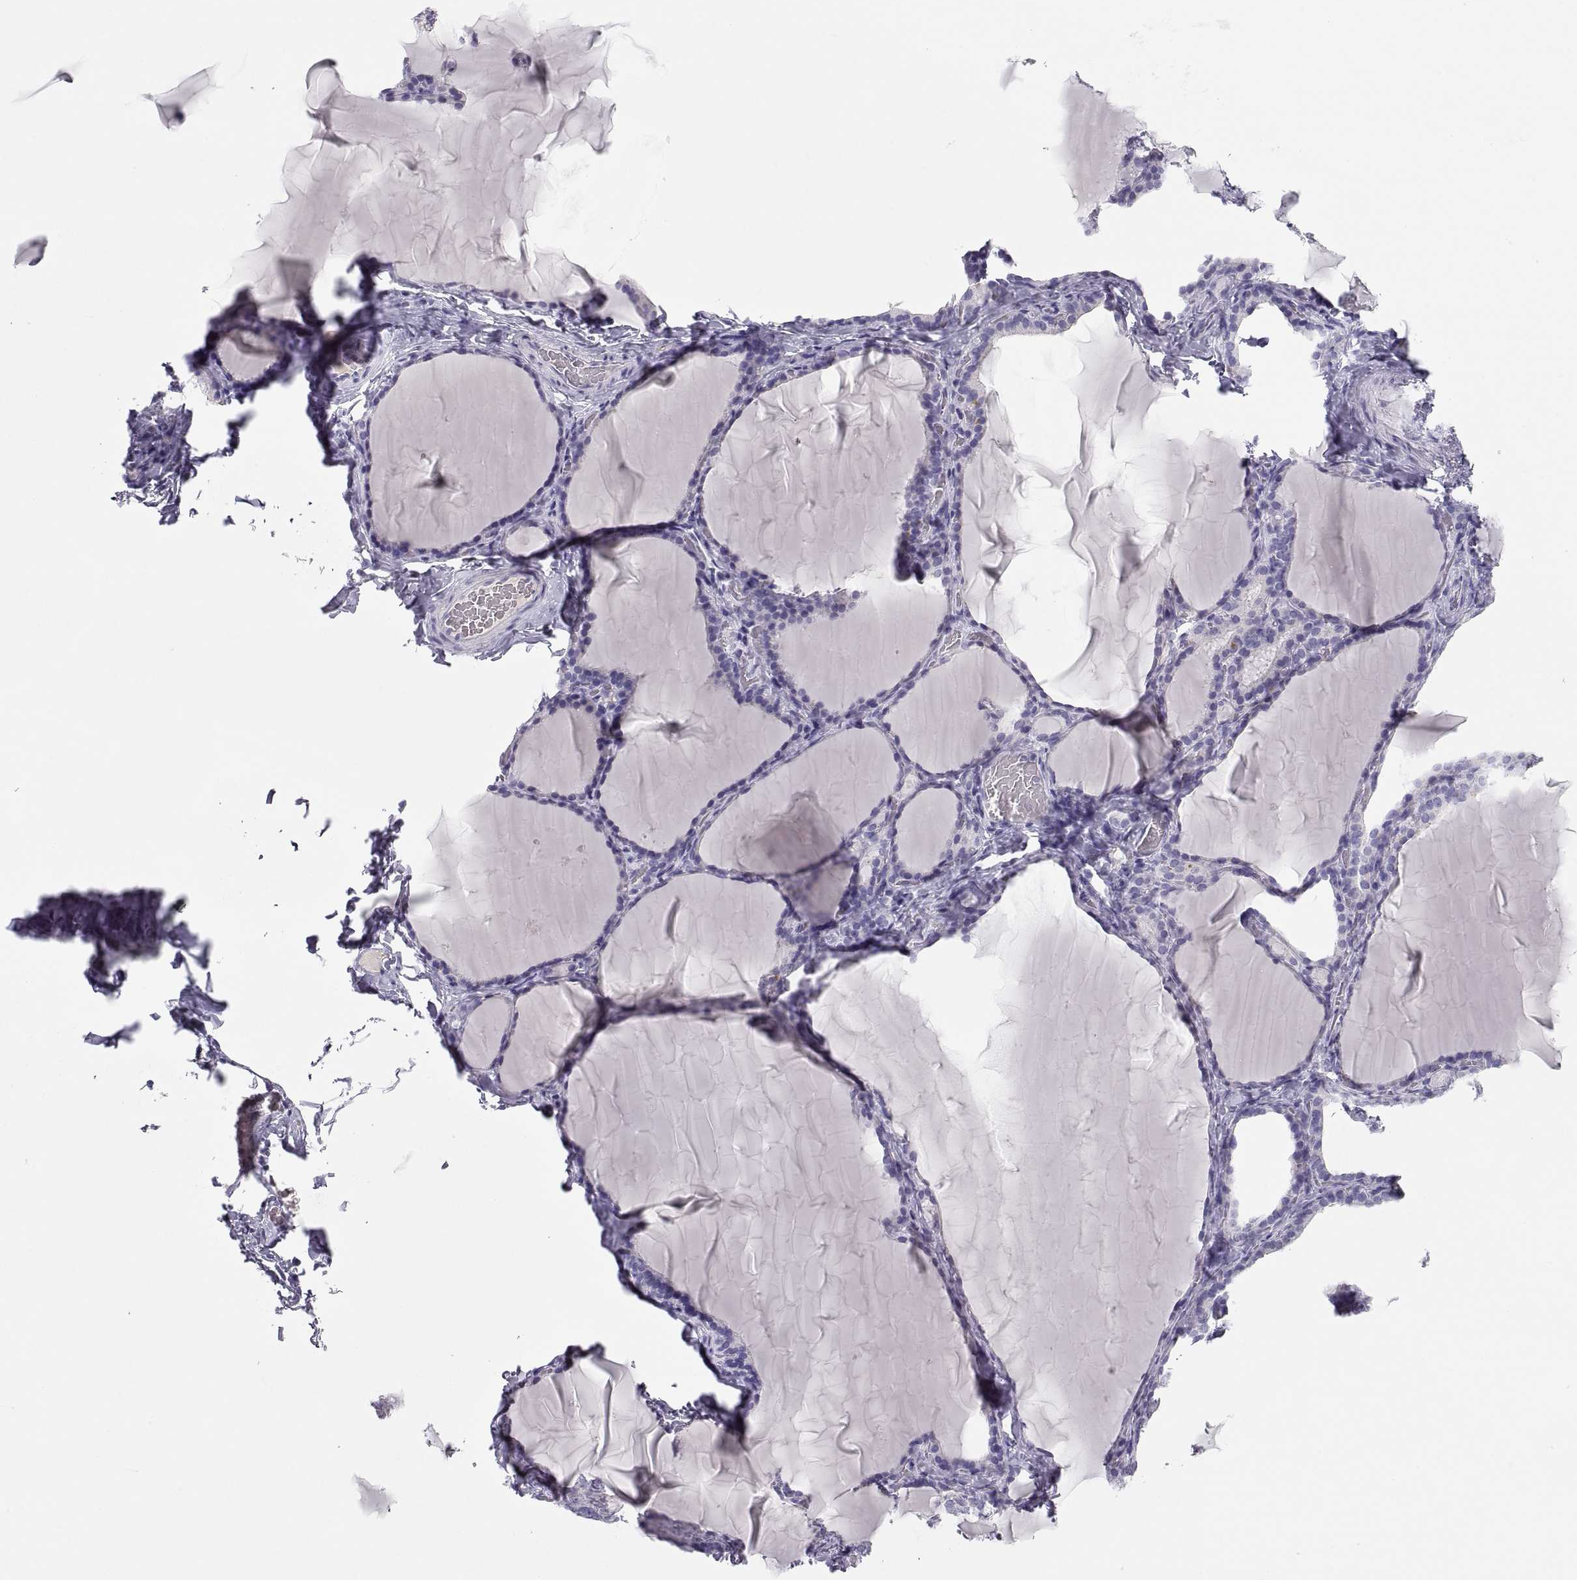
{"staining": {"intensity": "negative", "quantity": "none", "location": "none"}, "tissue": "thyroid gland", "cell_type": "Glandular cells", "image_type": "normal", "snomed": [{"axis": "morphology", "description": "Normal tissue, NOS"}, {"axis": "morphology", "description": "Hyperplasia, NOS"}, {"axis": "topography", "description": "Thyroid gland"}], "caption": "Immunohistochemistry image of unremarkable human thyroid gland stained for a protein (brown), which shows no positivity in glandular cells.", "gene": "MAGEB2", "patient": {"sex": "female", "age": 27}}